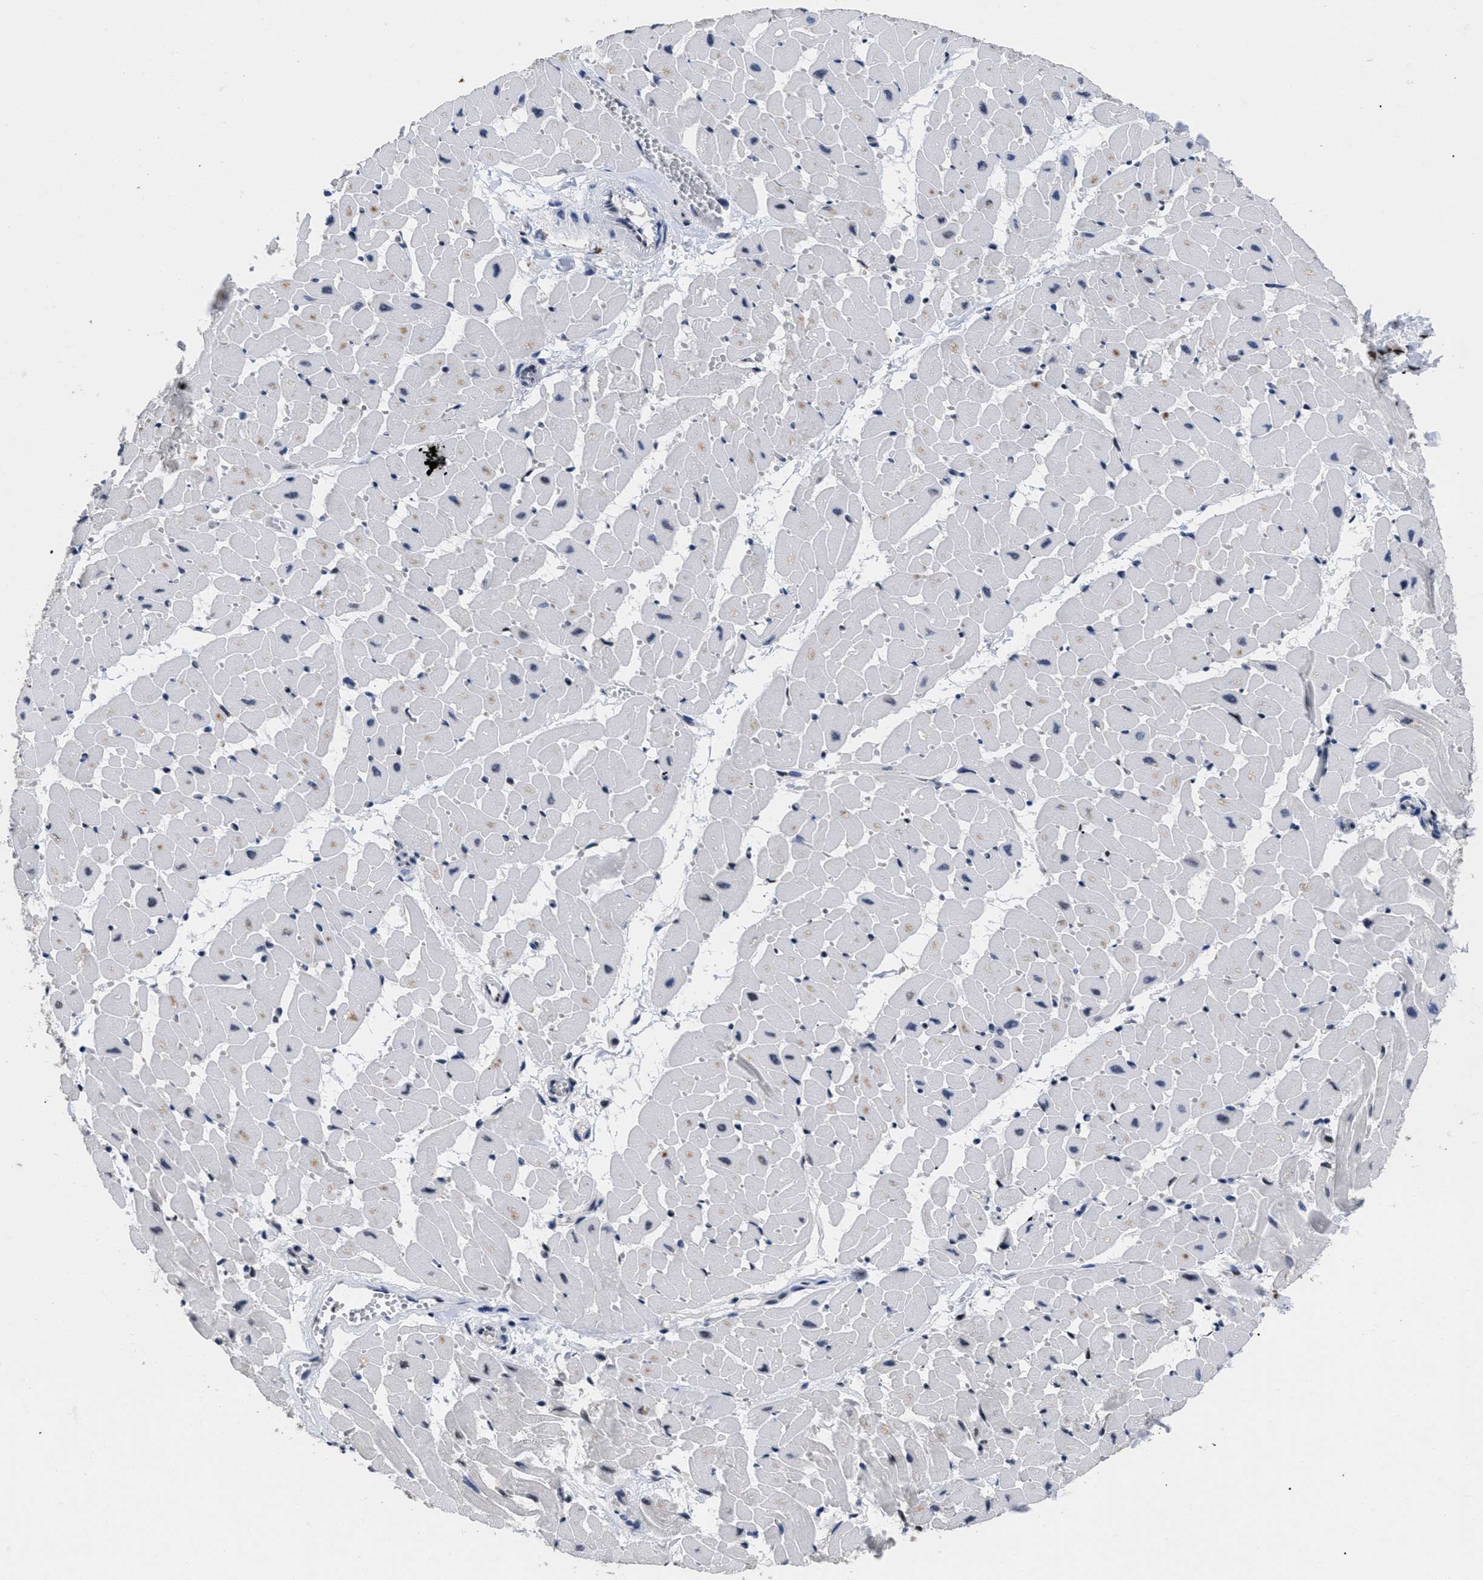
{"staining": {"intensity": "moderate", "quantity": "<25%", "location": "cytoplasmic/membranous"}, "tissue": "heart muscle", "cell_type": "Cardiomyocytes", "image_type": "normal", "snomed": [{"axis": "morphology", "description": "Normal tissue, NOS"}, {"axis": "topography", "description": "Heart"}], "caption": "IHC (DAB (3,3'-diaminobenzidine)) staining of benign heart muscle shows moderate cytoplasmic/membranous protein staining in approximately <25% of cardiomyocytes.", "gene": "CALHM3", "patient": {"sex": "female", "age": 19}}